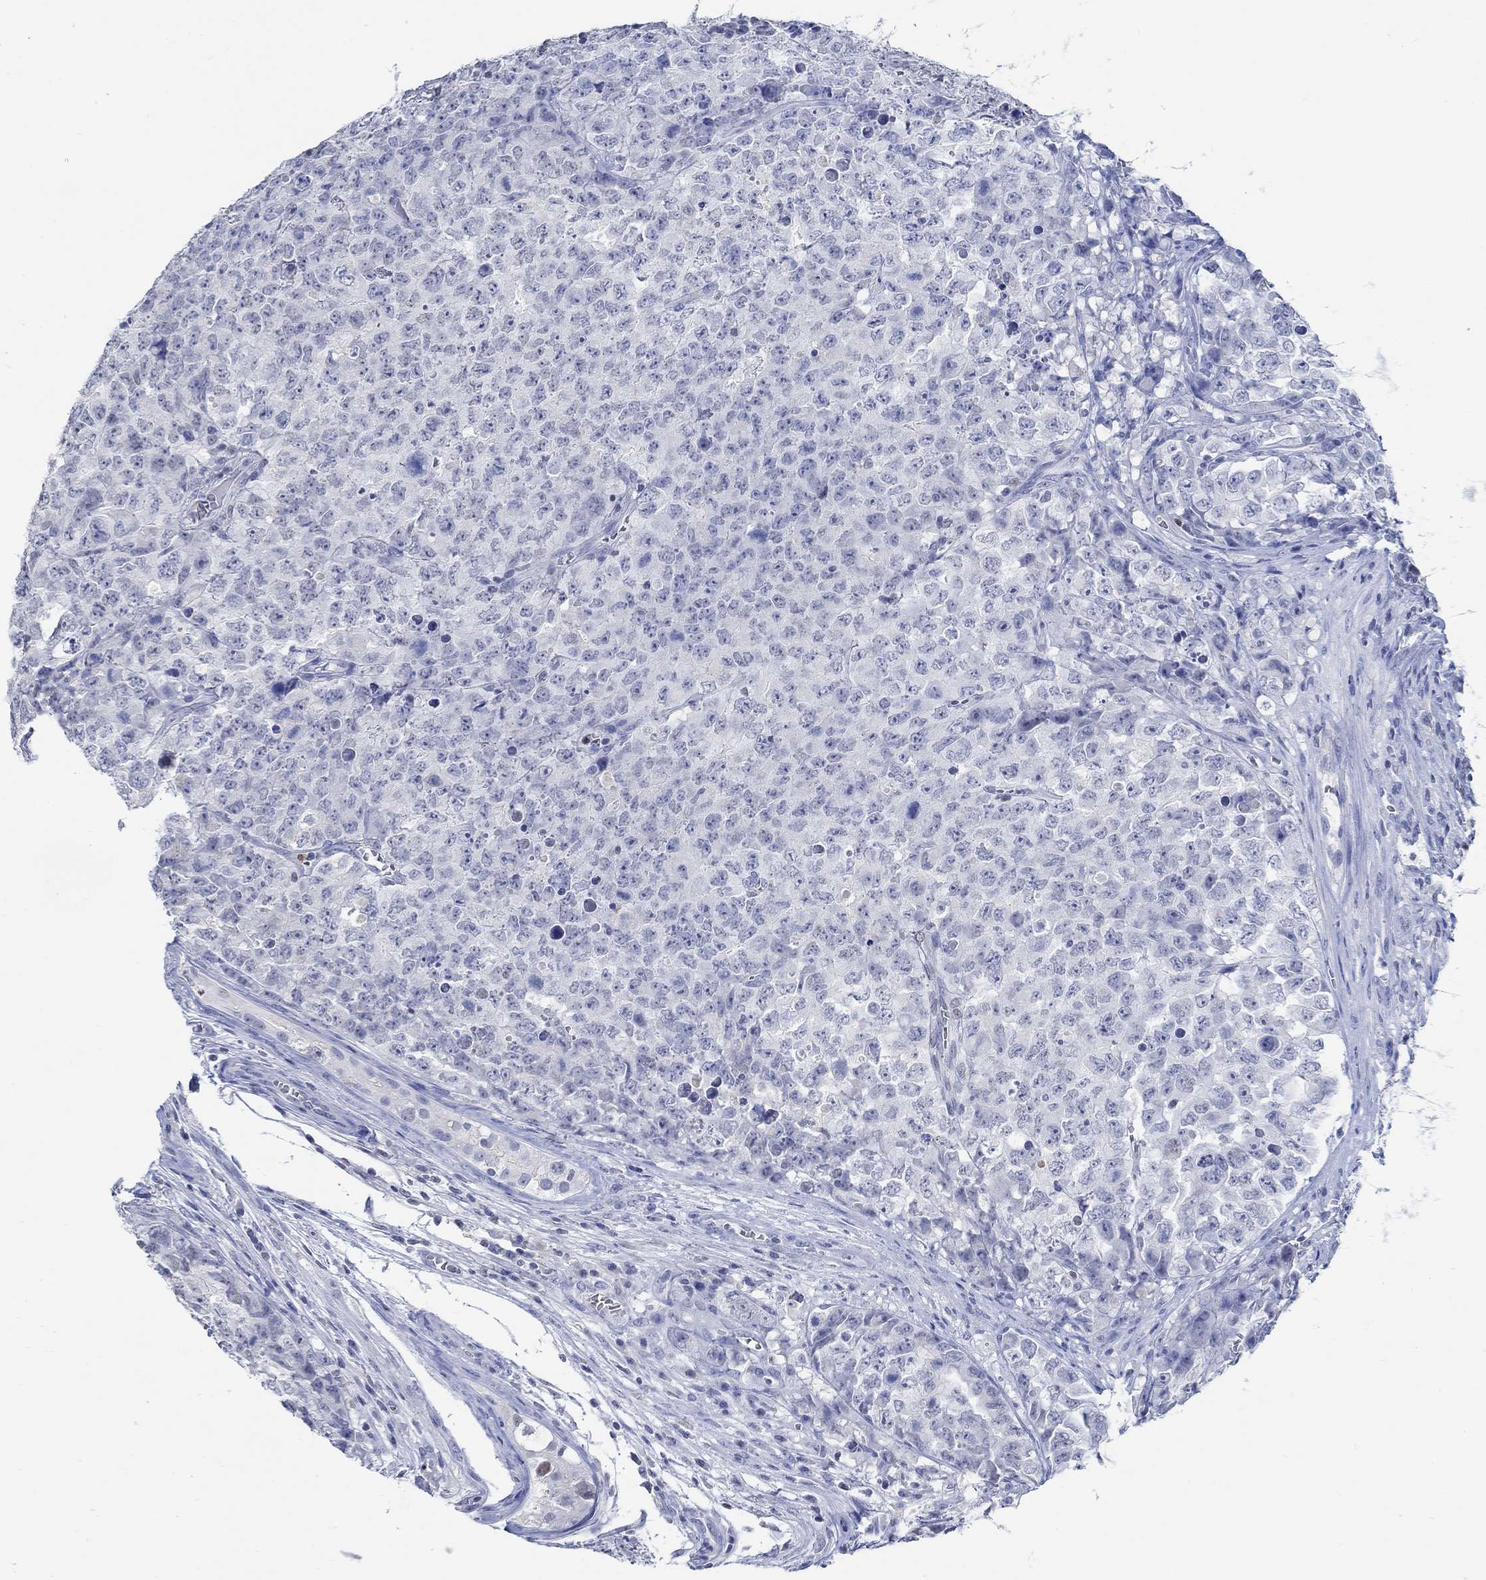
{"staining": {"intensity": "negative", "quantity": "none", "location": "none"}, "tissue": "testis cancer", "cell_type": "Tumor cells", "image_type": "cancer", "snomed": [{"axis": "morphology", "description": "Carcinoma, Embryonal, NOS"}, {"axis": "topography", "description": "Testis"}], "caption": "Tumor cells show no significant expression in embryonal carcinoma (testis).", "gene": "PPP1R17", "patient": {"sex": "male", "age": 23}}